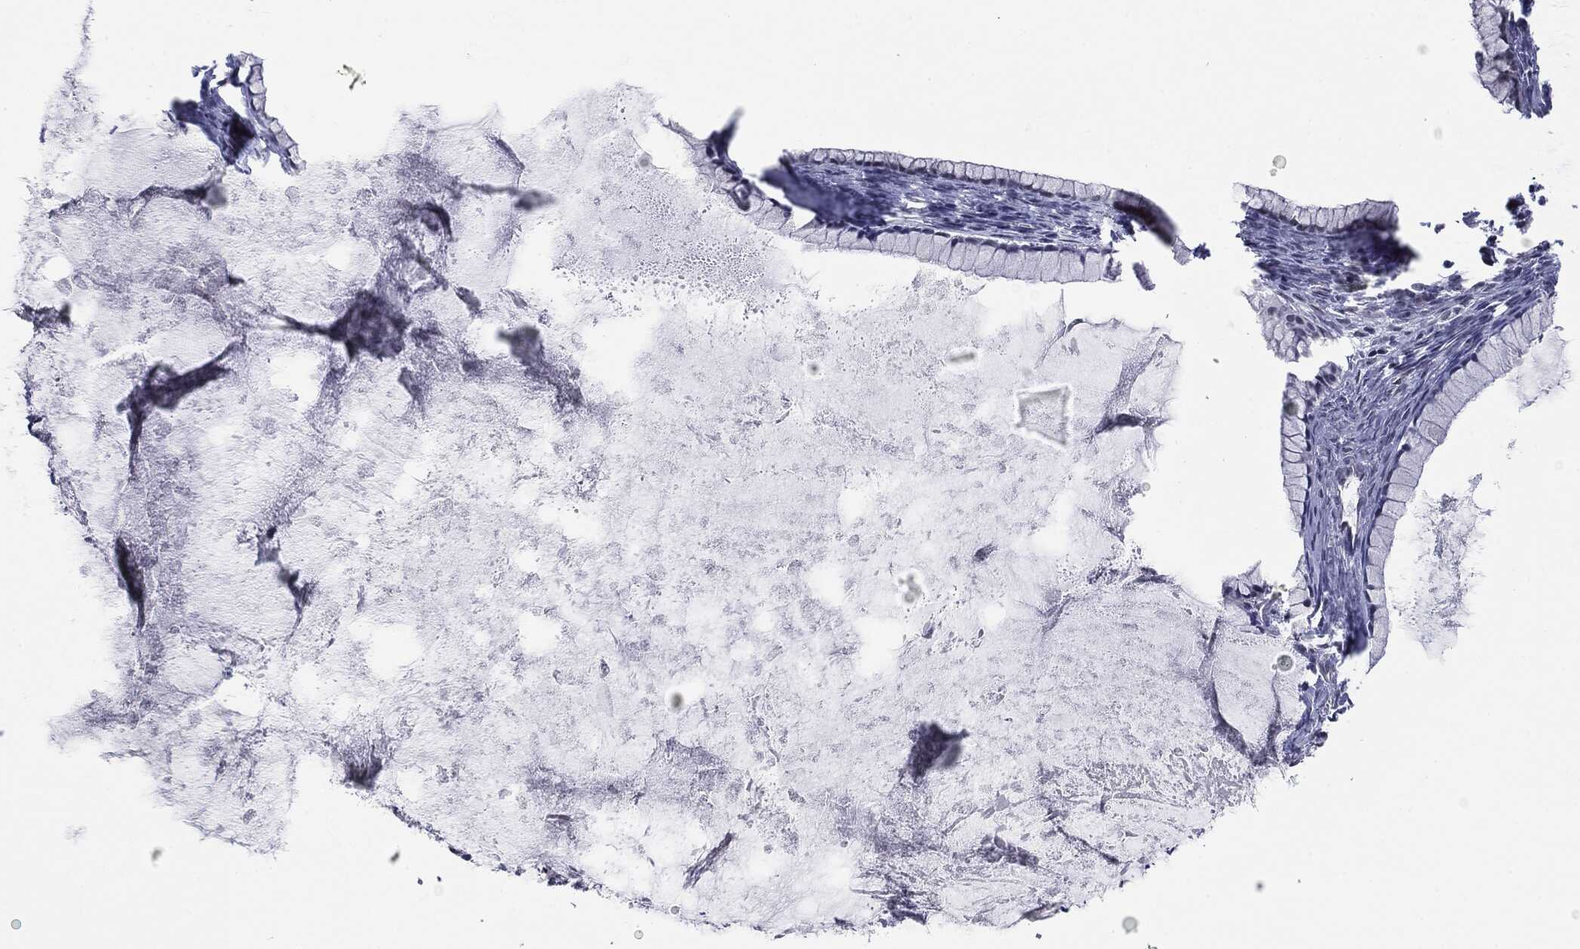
{"staining": {"intensity": "negative", "quantity": "none", "location": "none"}, "tissue": "ovarian cancer", "cell_type": "Tumor cells", "image_type": "cancer", "snomed": [{"axis": "morphology", "description": "Cystadenocarcinoma, mucinous, NOS"}, {"axis": "topography", "description": "Ovary"}], "caption": "Photomicrograph shows no protein positivity in tumor cells of ovarian mucinous cystadenocarcinoma tissue.", "gene": "SLC5A5", "patient": {"sex": "female", "age": 41}}